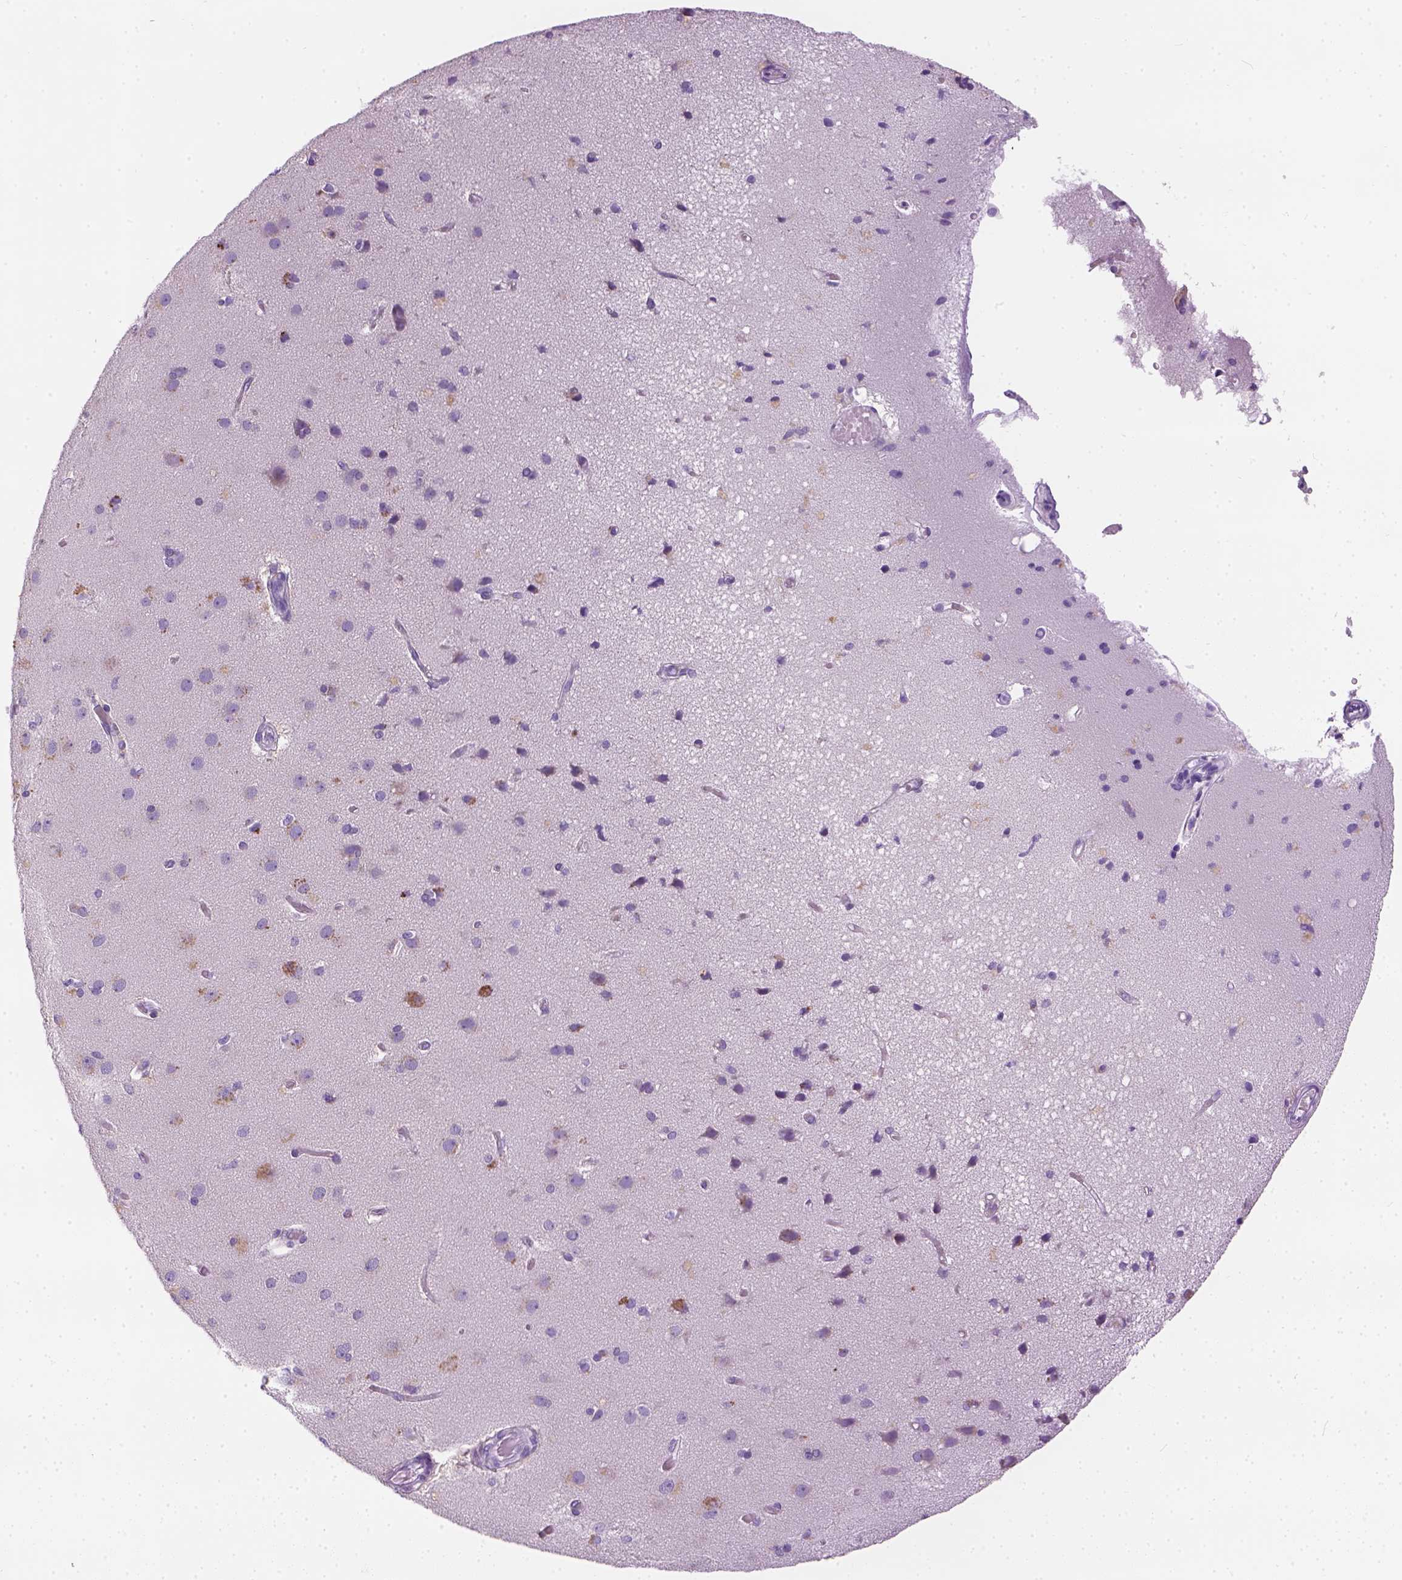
{"staining": {"intensity": "negative", "quantity": "none", "location": "none"}, "tissue": "cerebral cortex", "cell_type": "Endothelial cells", "image_type": "normal", "snomed": [{"axis": "morphology", "description": "Normal tissue, NOS"}, {"axis": "morphology", "description": "Glioma, malignant, High grade"}, {"axis": "topography", "description": "Cerebral cortex"}], "caption": "The image shows no staining of endothelial cells in benign cerebral cortex.", "gene": "TMEM38A", "patient": {"sex": "male", "age": 71}}